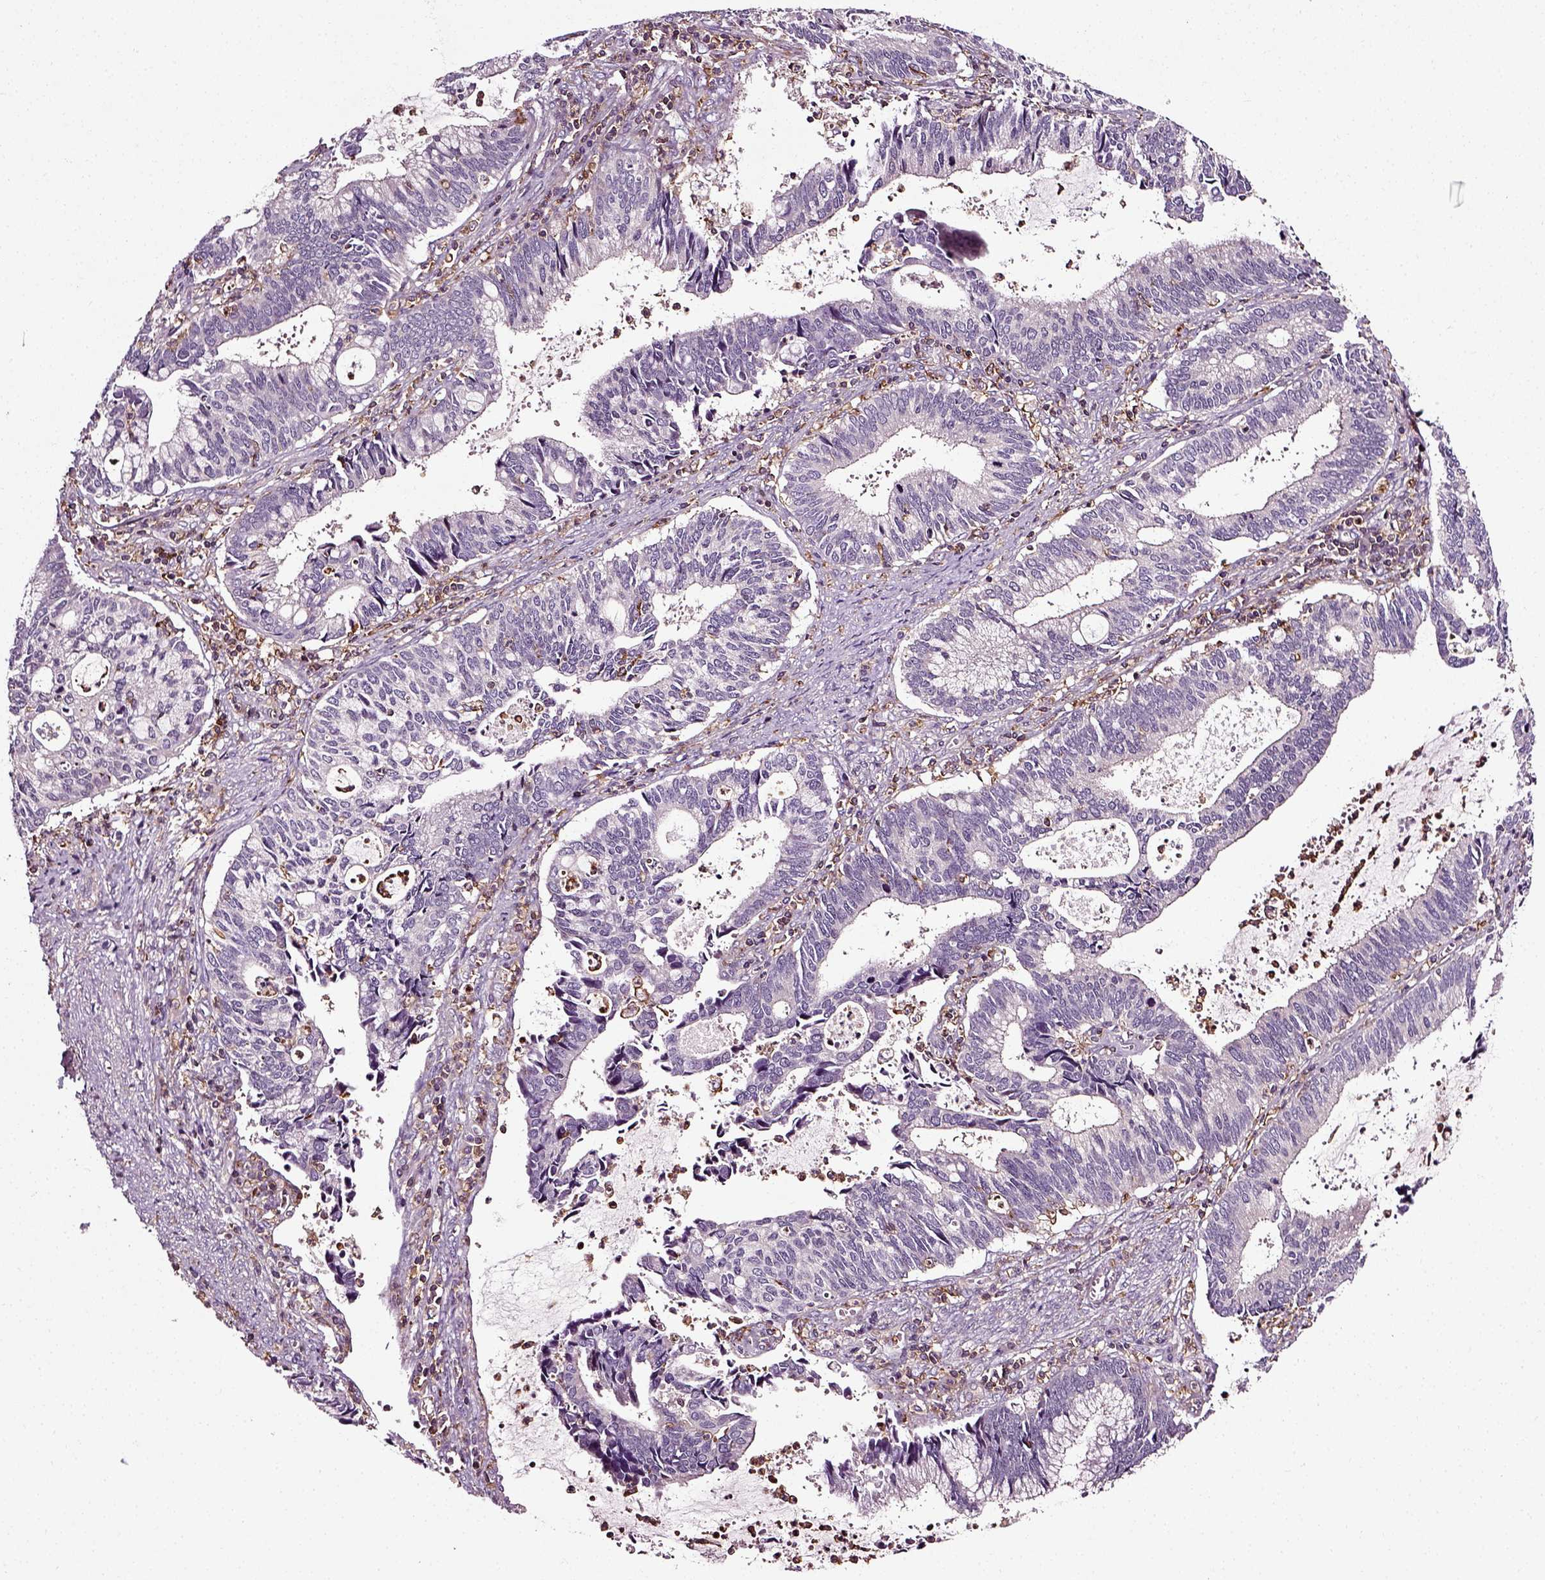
{"staining": {"intensity": "negative", "quantity": "none", "location": "none"}, "tissue": "cervical cancer", "cell_type": "Tumor cells", "image_type": "cancer", "snomed": [{"axis": "morphology", "description": "Adenocarcinoma, NOS"}, {"axis": "topography", "description": "Cervix"}], "caption": "An immunohistochemistry image of adenocarcinoma (cervical) is shown. There is no staining in tumor cells of adenocarcinoma (cervical).", "gene": "RHOF", "patient": {"sex": "female", "age": 42}}